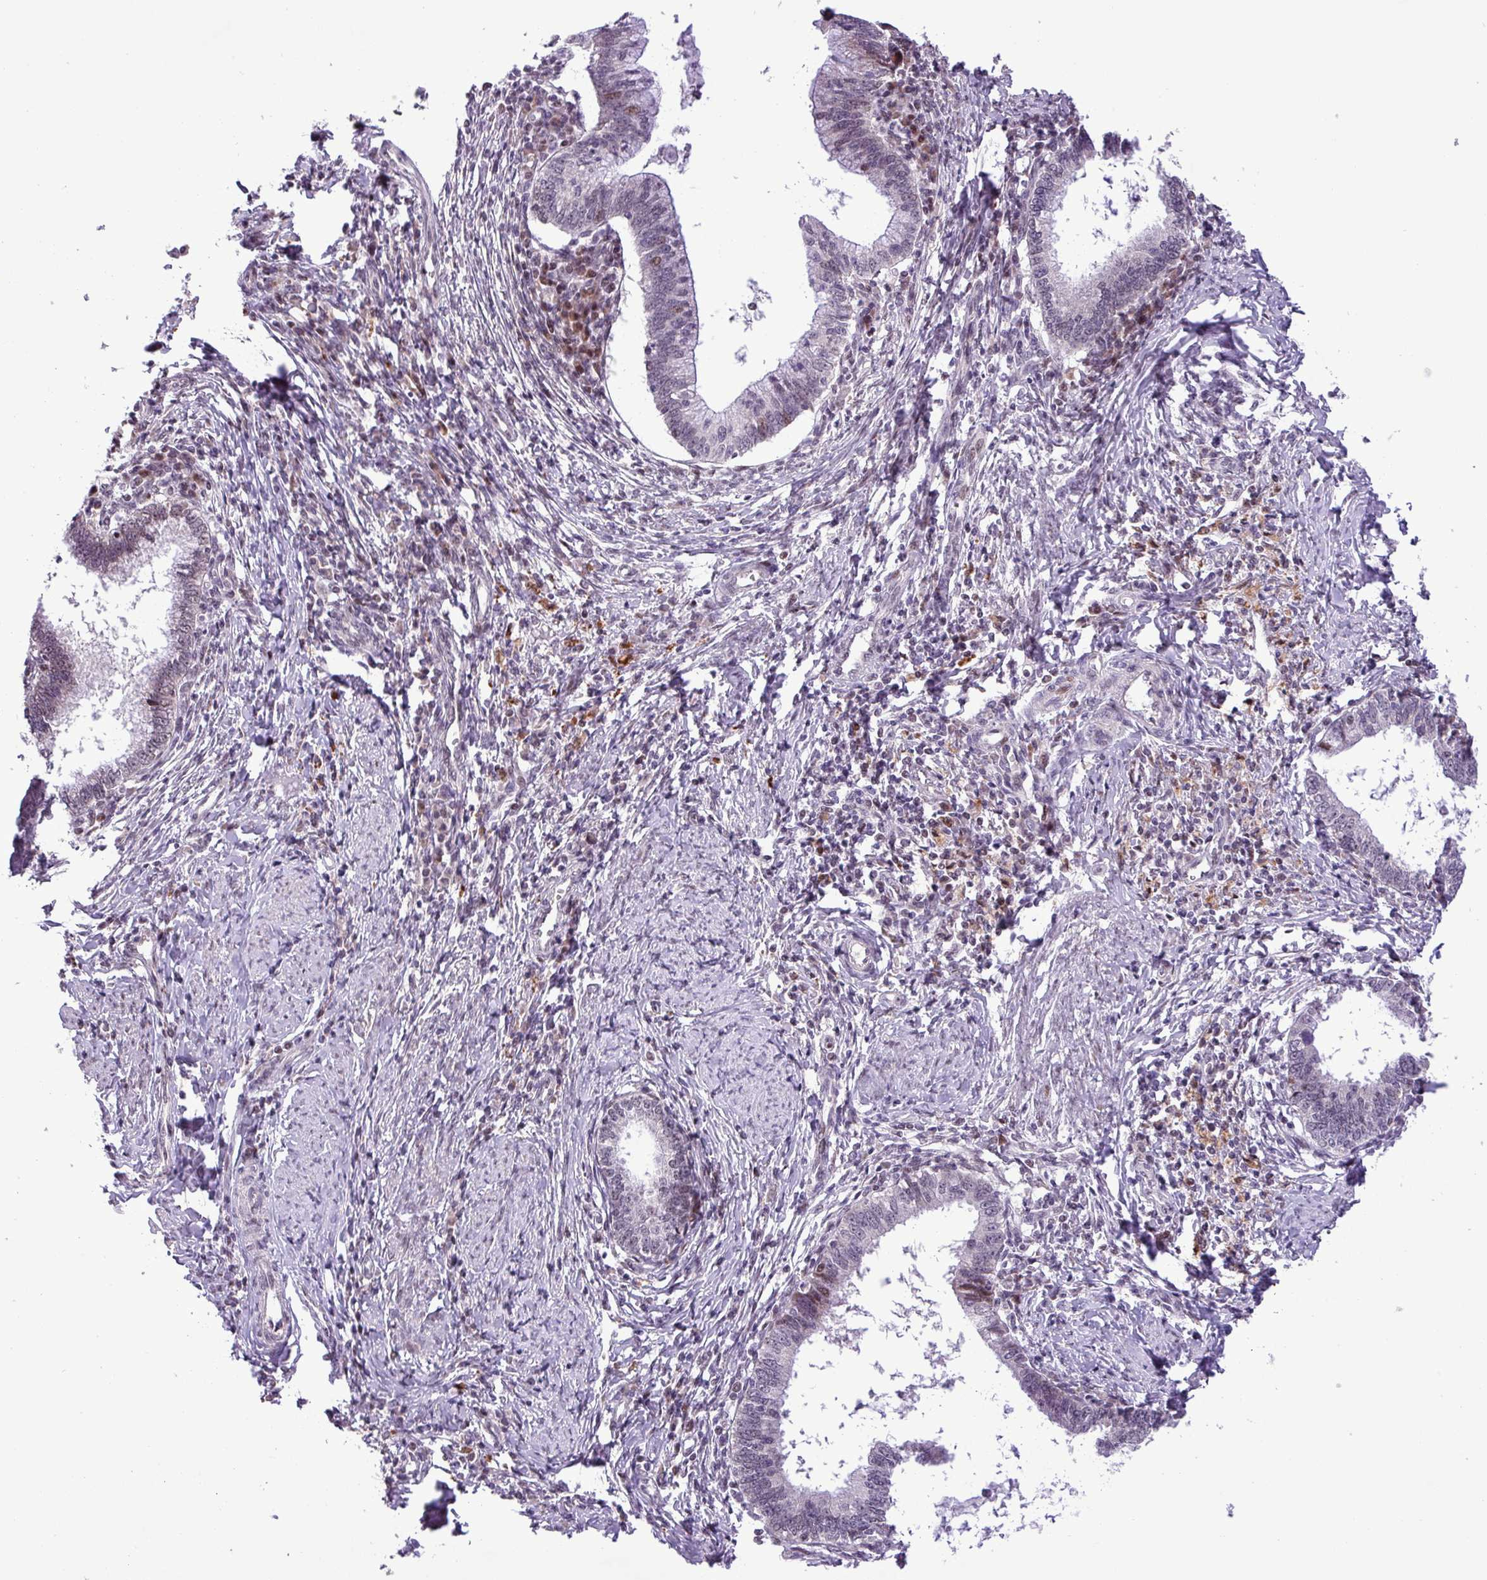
{"staining": {"intensity": "weak", "quantity": "<25%", "location": "nuclear"}, "tissue": "cervical cancer", "cell_type": "Tumor cells", "image_type": "cancer", "snomed": [{"axis": "morphology", "description": "Adenocarcinoma, NOS"}, {"axis": "topography", "description": "Cervix"}], "caption": "Micrograph shows no significant protein staining in tumor cells of cervical cancer (adenocarcinoma). (DAB (3,3'-diaminobenzidine) immunohistochemistry visualized using brightfield microscopy, high magnification).", "gene": "ZNF354A", "patient": {"sex": "female", "age": 36}}